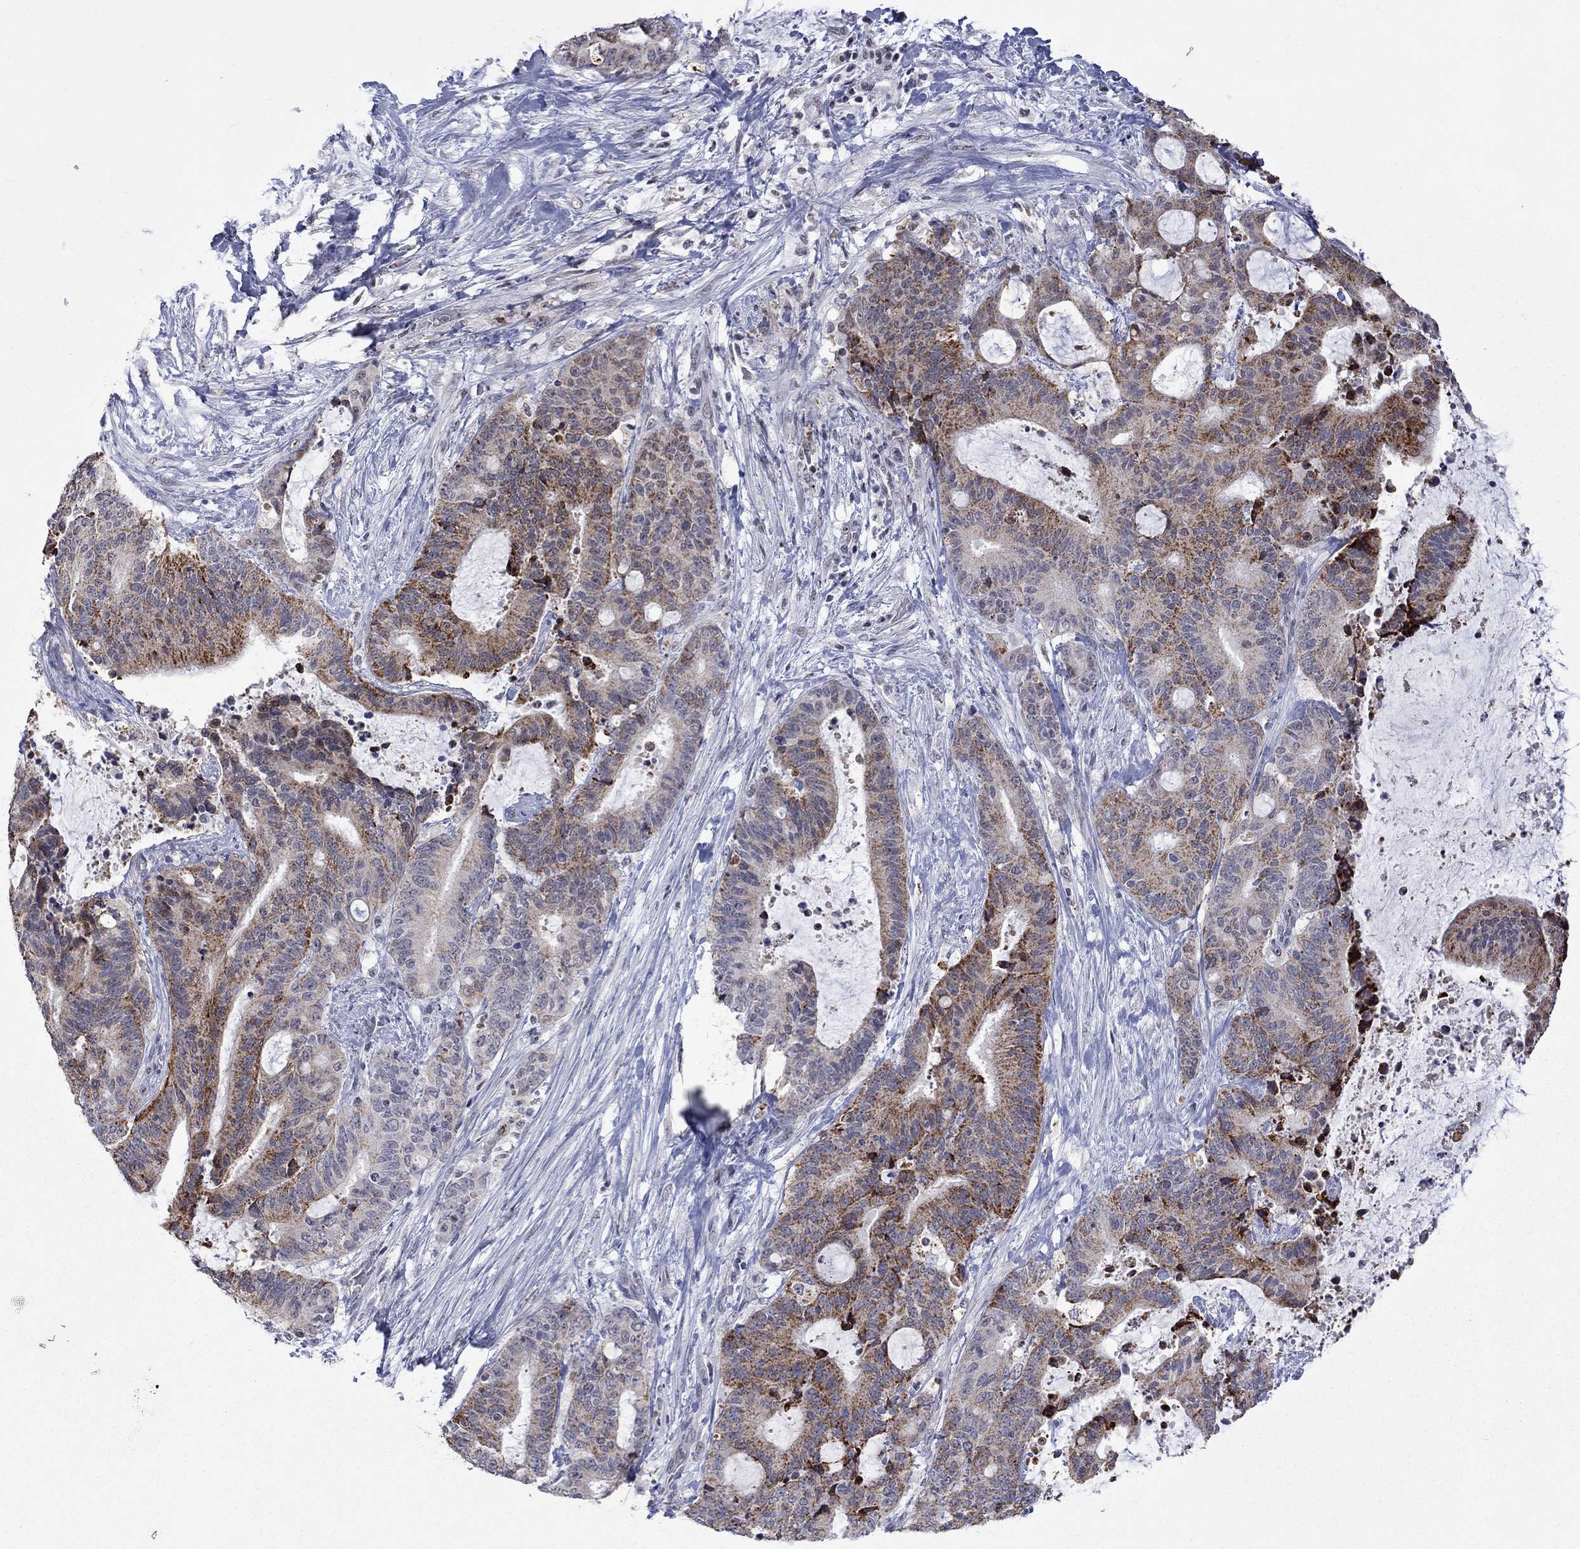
{"staining": {"intensity": "strong", "quantity": "25%-75%", "location": "cytoplasmic/membranous"}, "tissue": "liver cancer", "cell_type": "Tumor cells", "image_type": "cancer", "snomed": [{"axis": "morphology", "description": "Cholangiocarcinoma"}, {"axis": "topography", "description": "Liver"}], "caption": "The image displays a brown stain indicating the presence of a protein in the cytoplasmic/membranous of tumor cells in liver cholangiocarcinoma.", "gene": "TMEM143", "patient": {"sex": "female", "age": 73}}